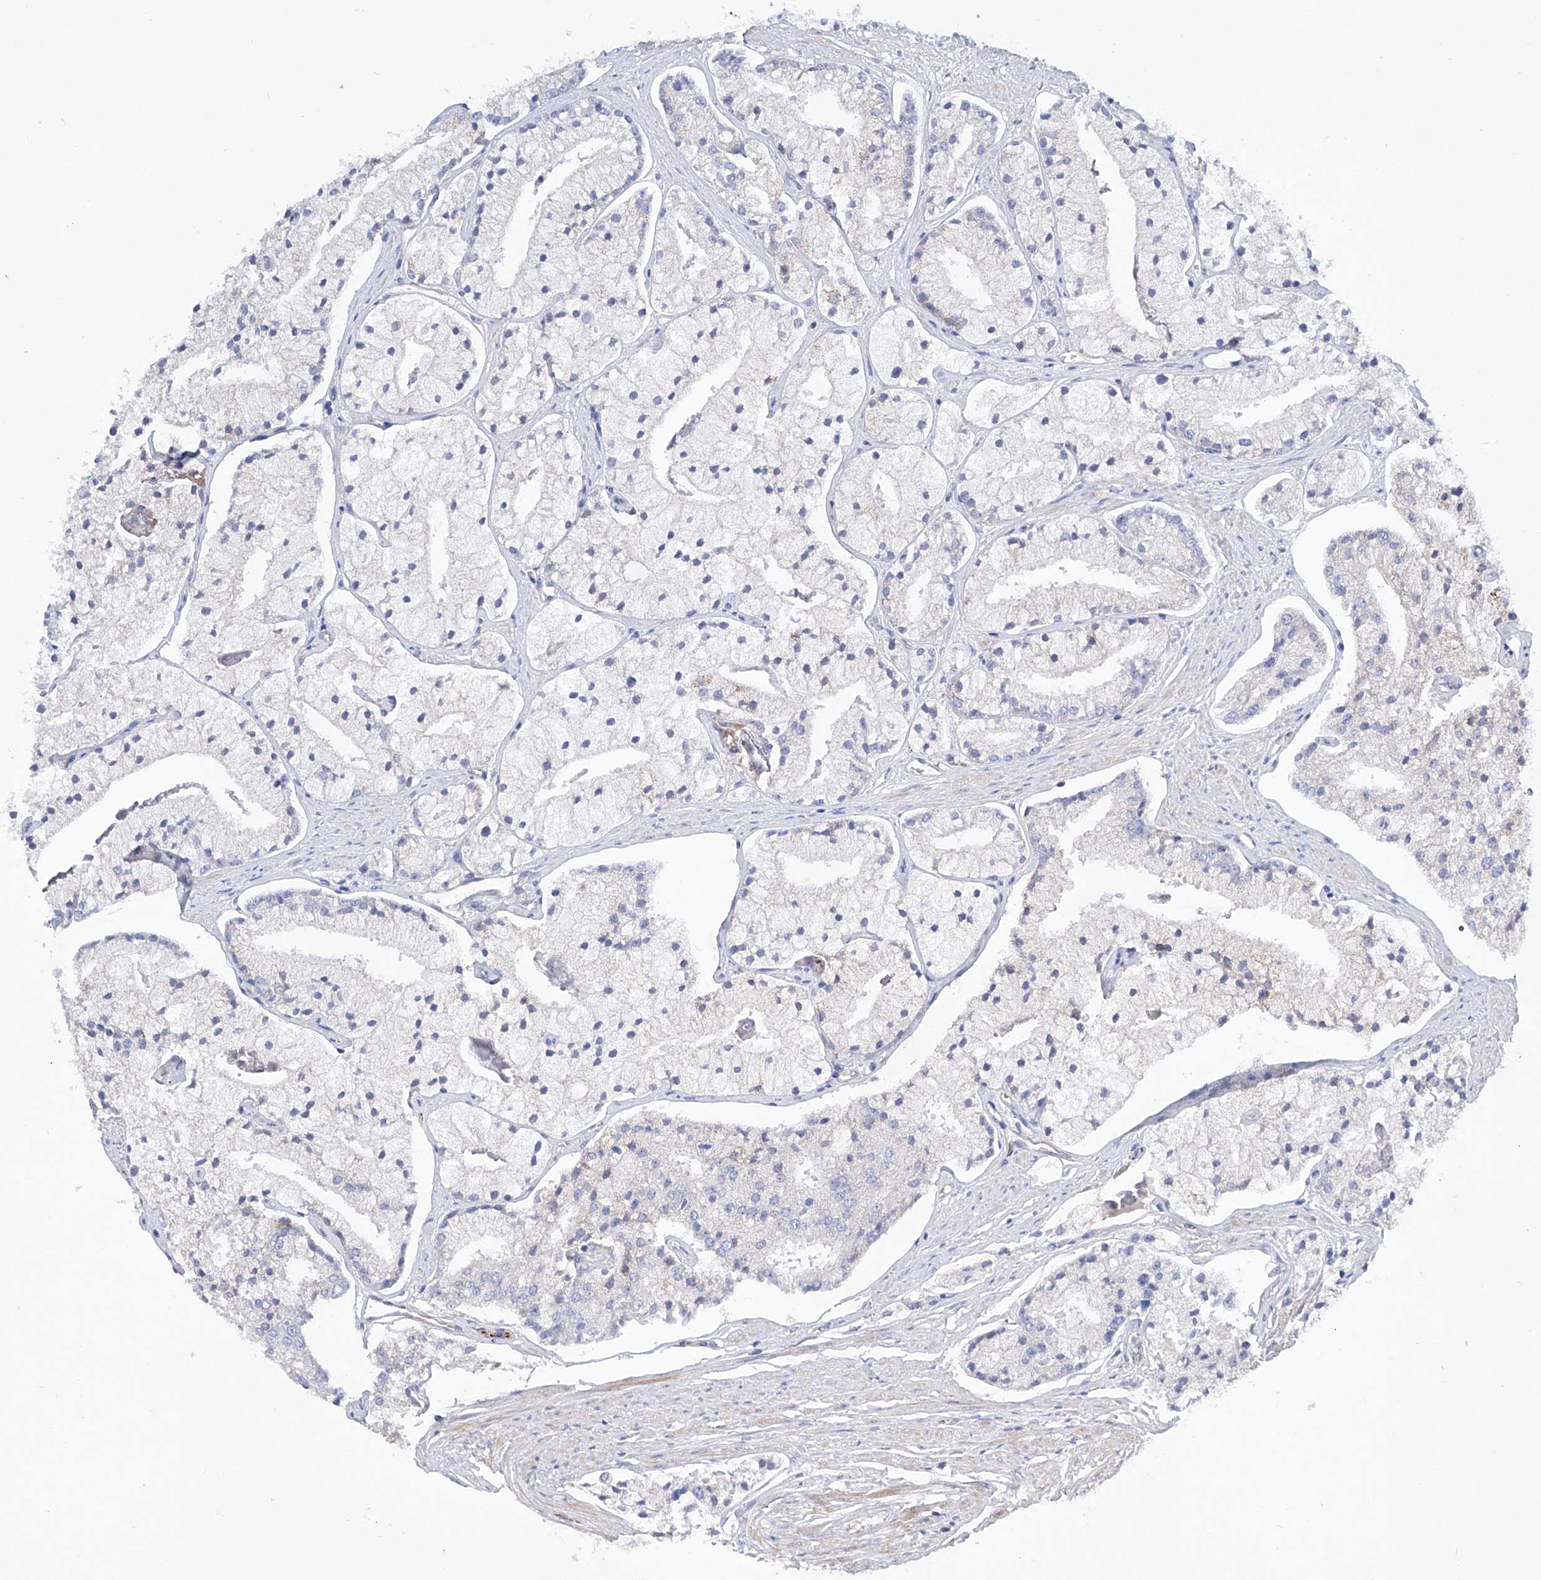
{"staining": {"intensity": "negative", "quantity": "none", "location": "none"}, "tissue": "prostate cancer", "cell_type": "Tumor cells", "image_type": "cancer", "snomed": [{"axis": "morphology", "description": "Adenocarcinoma, High grade"}, {"axis": "topography", "description": "Prostate"}], "caption": "An immunohistochemistry (IHC) histopathology image of adenocarcinoma (high-grade) (prostate) is shown. There is no staining in tumor cells of adenocarcinoma (high-grade) (prostate). (IHC, brightfield microscopy, high magnification).", "gene": "NFATC4", "patient": {"sex": "male", "age": 50}}